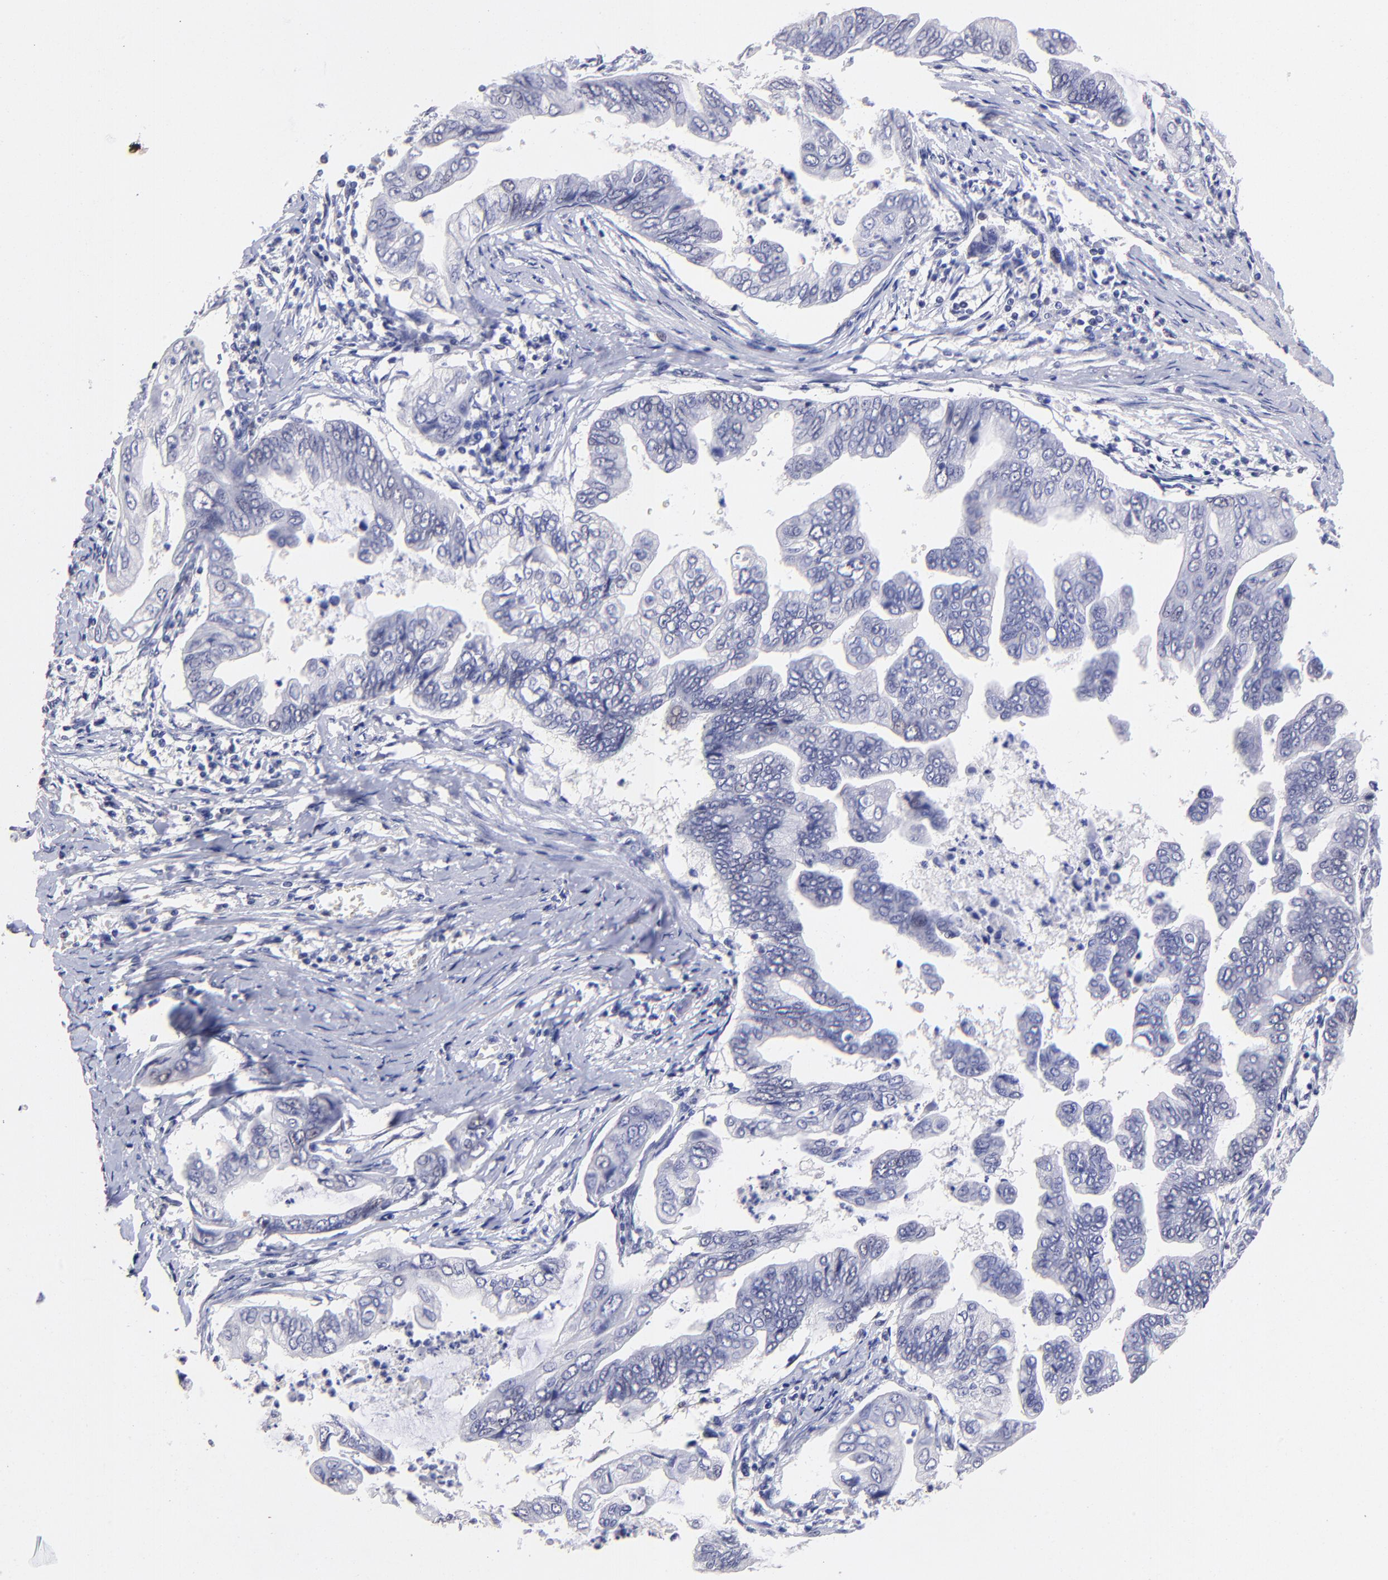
{"staining": {"intensity": "weak", "quantity": "<25%", "location": "nuclear"}, "tissue": "stomach cancer", "cell_type": "Tumor cells", "image_type": "cancer", "snomed": [{"axis": "morphology", "description": "Adenocarcinoma, NOS"}, {"axis": "topography", "description": "Stomach, upper"}], "caption": "Immunohistochemistry micrograph of neoplastic tissue: stomach cancer (adenocarcinoma) stained with DAB exhibits no significant protein expression in tumor cells.", "gene": "DNMT1", "patient": {"sex": "male", "age": 80}}